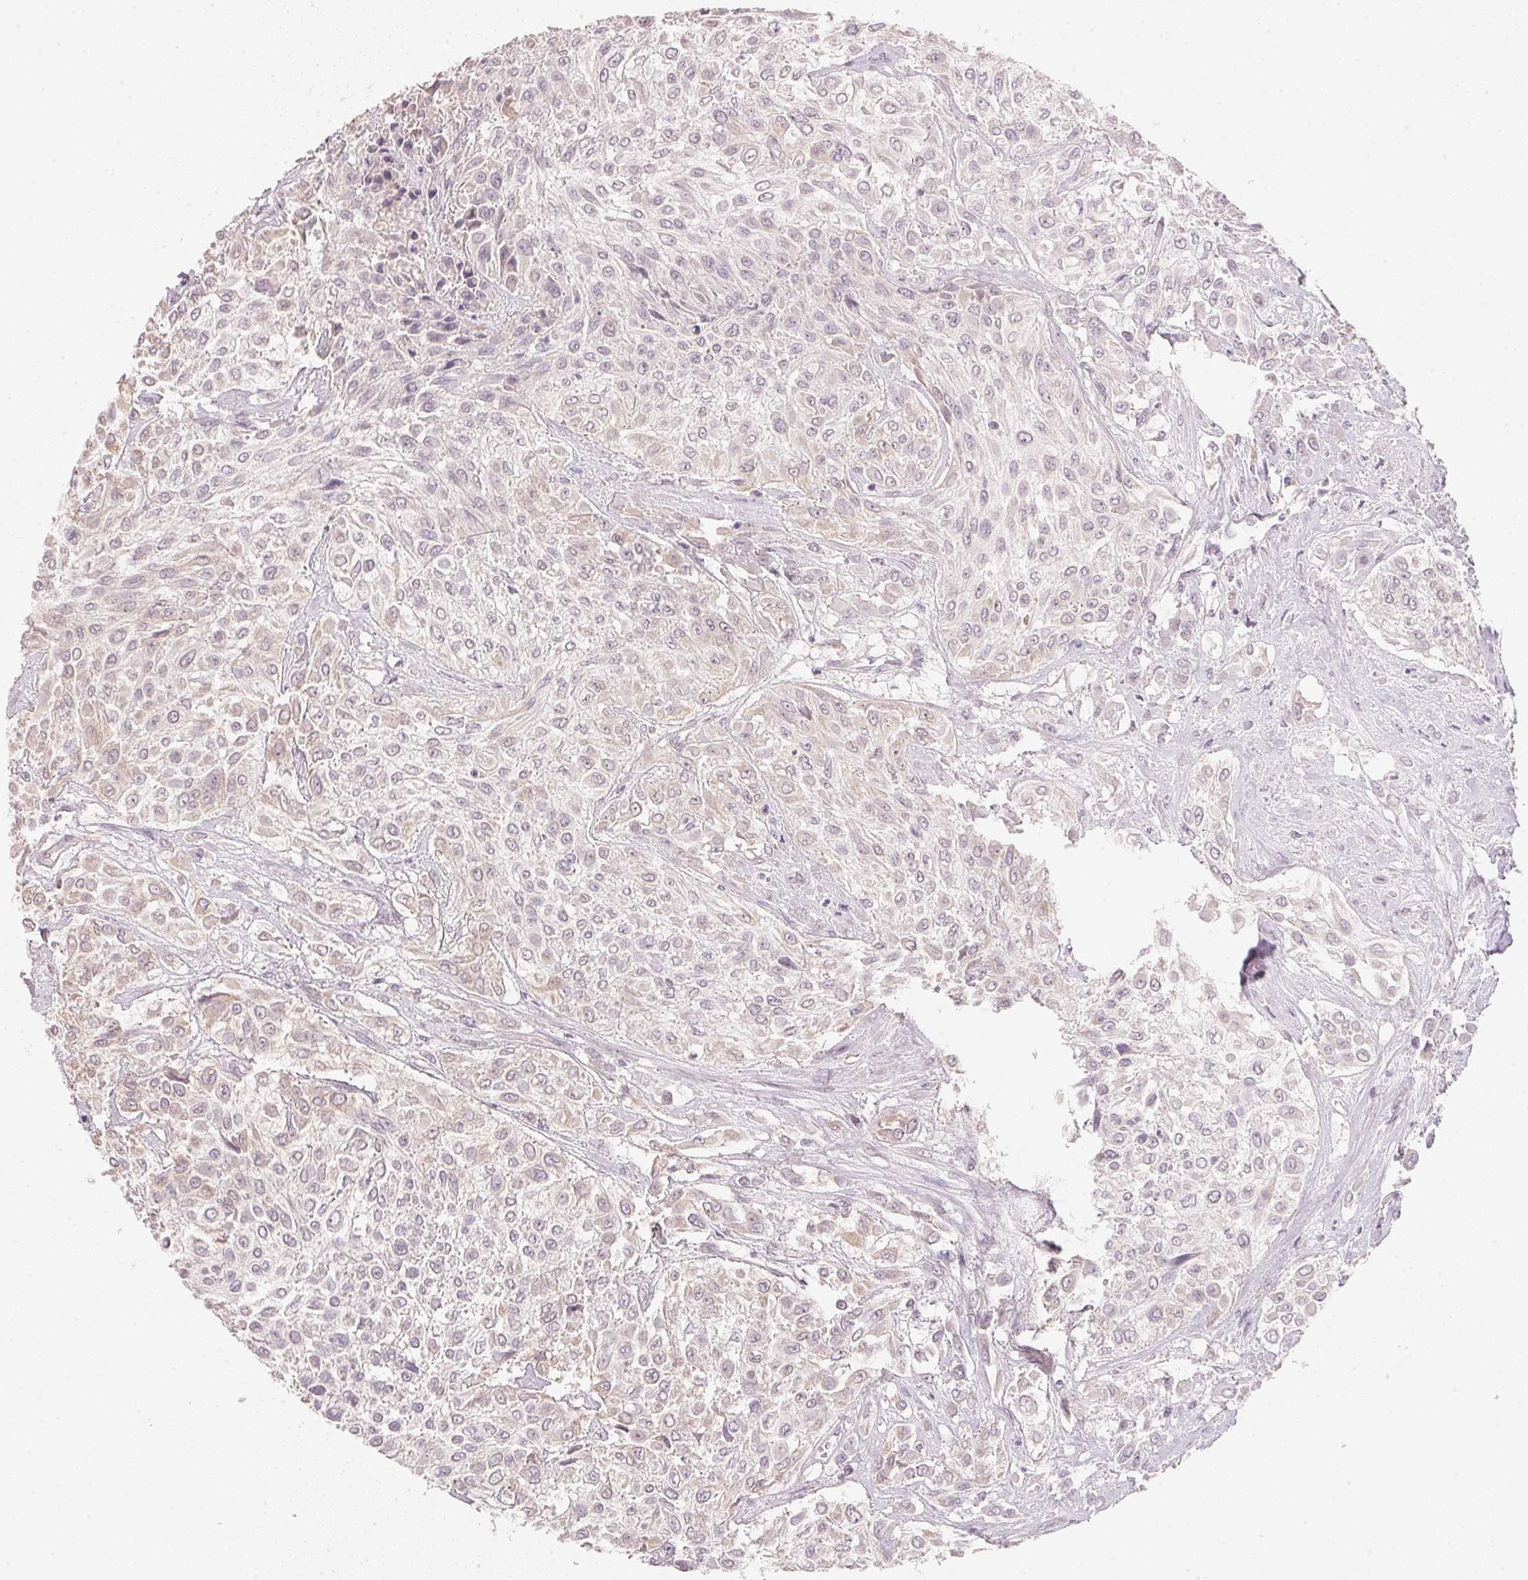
{"staining": {"intensity": "weak", "quantity": "<25%", "location": "cytoplasmic/membranous"}, "tissue": "urothelial cancer", "cell_type": "Tumor cells", "image_type": "cancer", "snomed": [{"axis": "morphology", "description": "Urothelial carcinoma, High grade"}, {"axis": "topography", "description": "Urinary bladder"}], "caption": "IHC image of neoplastic tissue: human urothelial carcinoma (high-grade) stained with DAB displays no significant protein expression in tumor cells.", "gene": "DHCR24", "patient": {"sex": "male", "age": 57}}